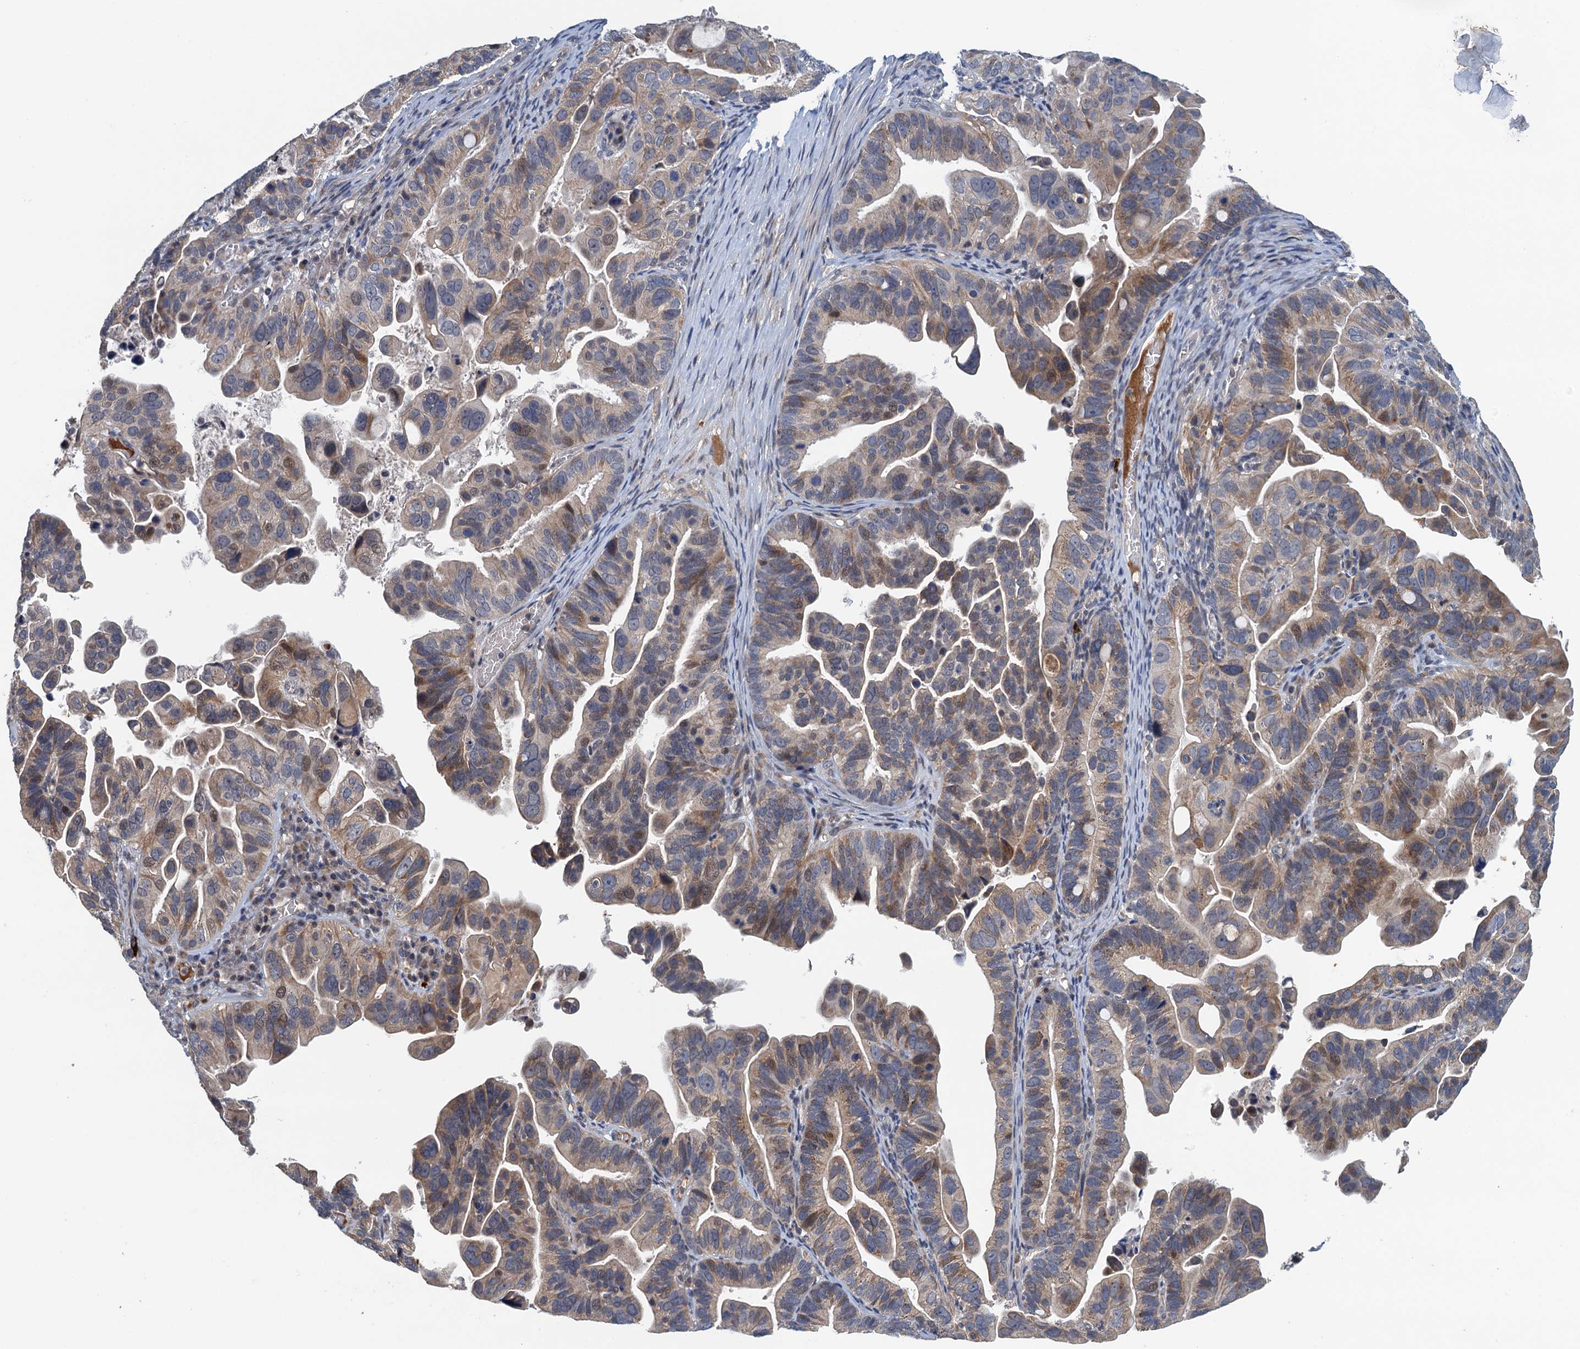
{"staining": {"intensity": "weak", "quantity": "25%-75%", "location": "cytoplasmic/membranous"}, "tissue": "ovarian cancer", "cell_type": "Tumor cells", "image_type": "cancer", "snomed": [{"axis": "morphology", "description": "Cystadenocarcinoma, serous, NOS"}, {"axis": "topography", "description": "Ovary"}], "caption": "Protein staining displays weak cytoplasmic/membranous staining in about 25%-75% of tumor cells in ovarian cancer (serous cystadenocarcinoma).", "gene": "MDM1", "patient": {"sex": "female", "age": 56}}